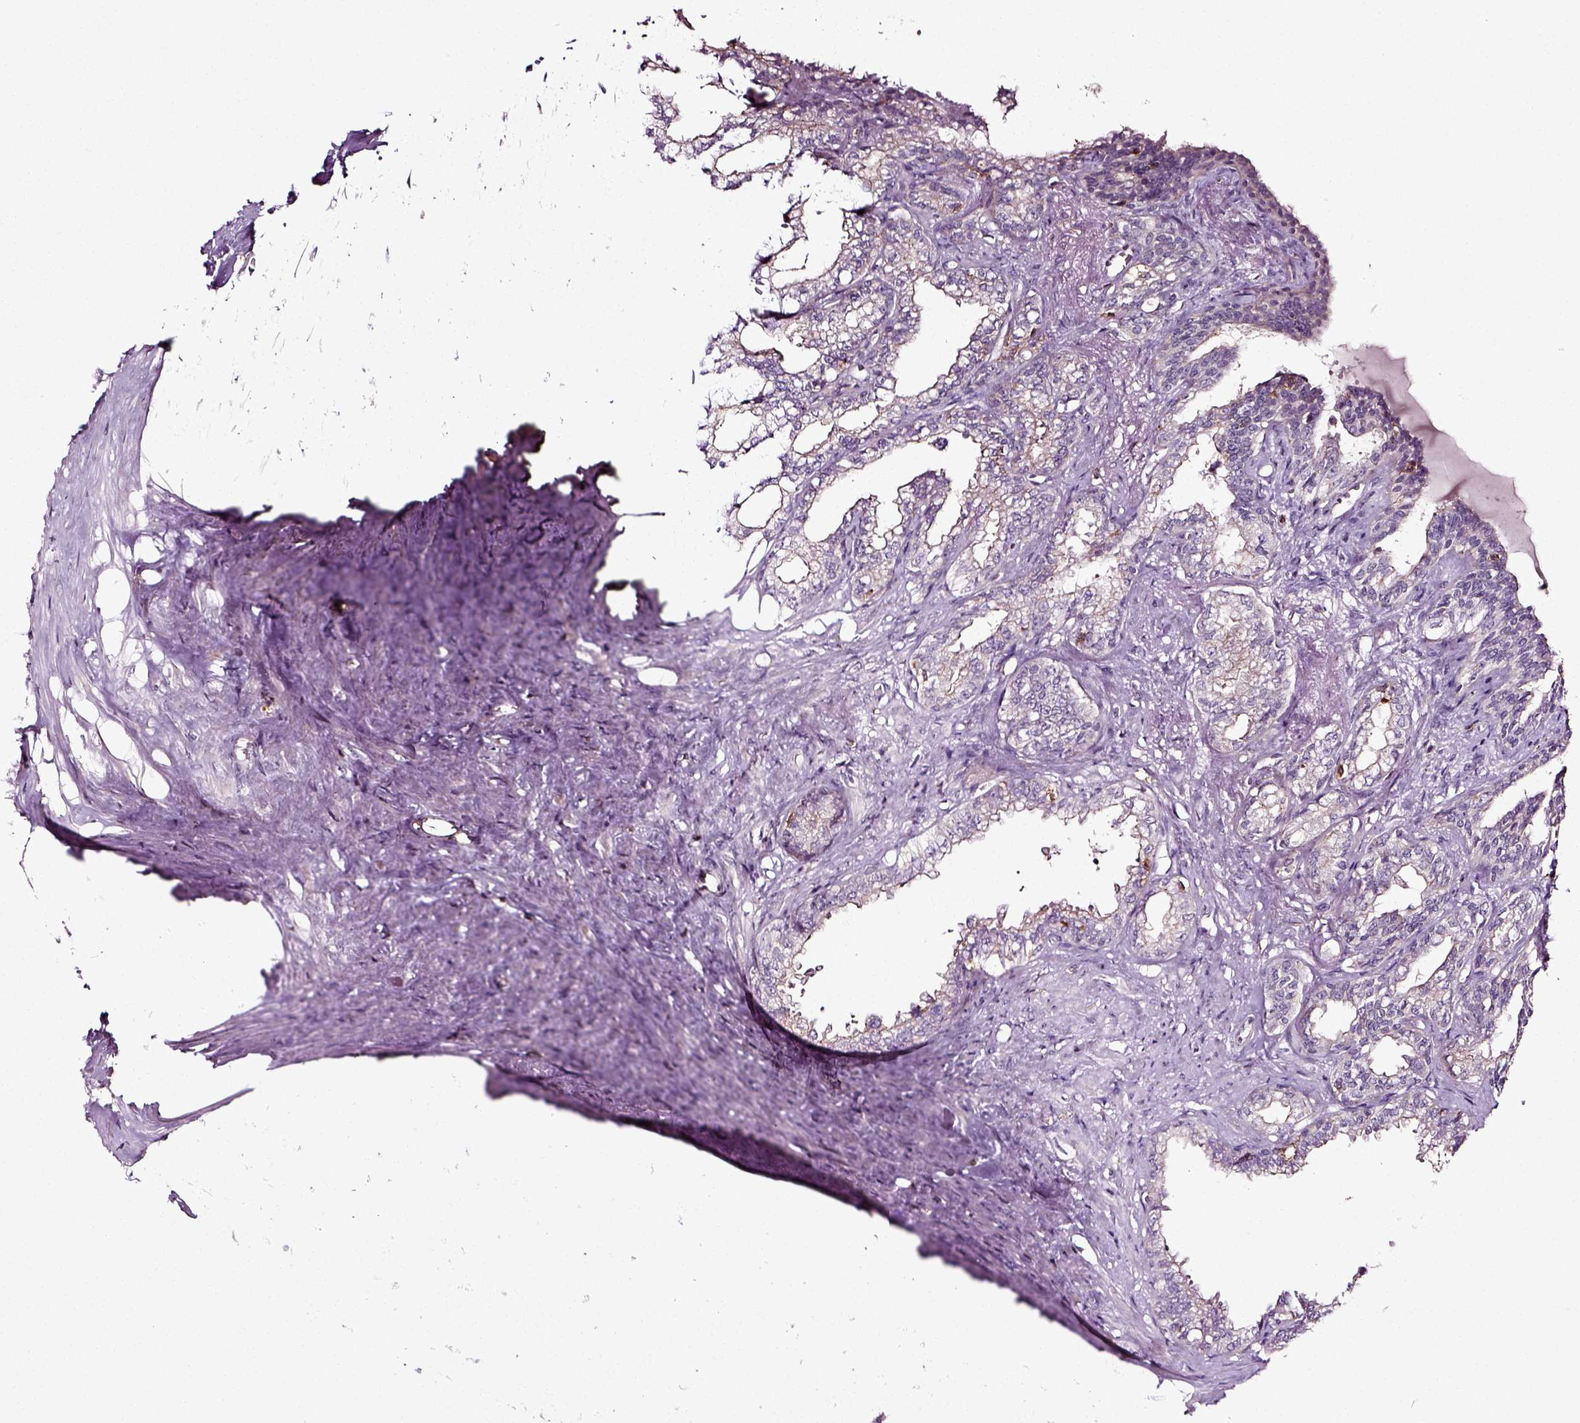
{"staining": {"intensity": "negative", "quantity": "none", "location": "none"}, "tissue": "seminal vesicle", "cell_type": "Glandular cells", "image_type": "normal", "snomed": [{"axis": "morphology", "description": "Normal tissue, NOS"}, {"axis": "morphology", "description": "Urothelial carcinoma, NOS"}, {"axis": "topography", "description": "Urinary bladder"}, {"axis": "topography", "description": "Seminal veicle"}], "caption": "Protein analysis of benign seminal vesicle demonstrates no significant expression in glandular cells. (Stains: DAB immunohistochemistry (IHC) with hematoxylin counter stain, Microscopy: brightfield microscopy at high magnification).", "gene": "RHOF", "patient": {"sex": "male", "age": 76}}